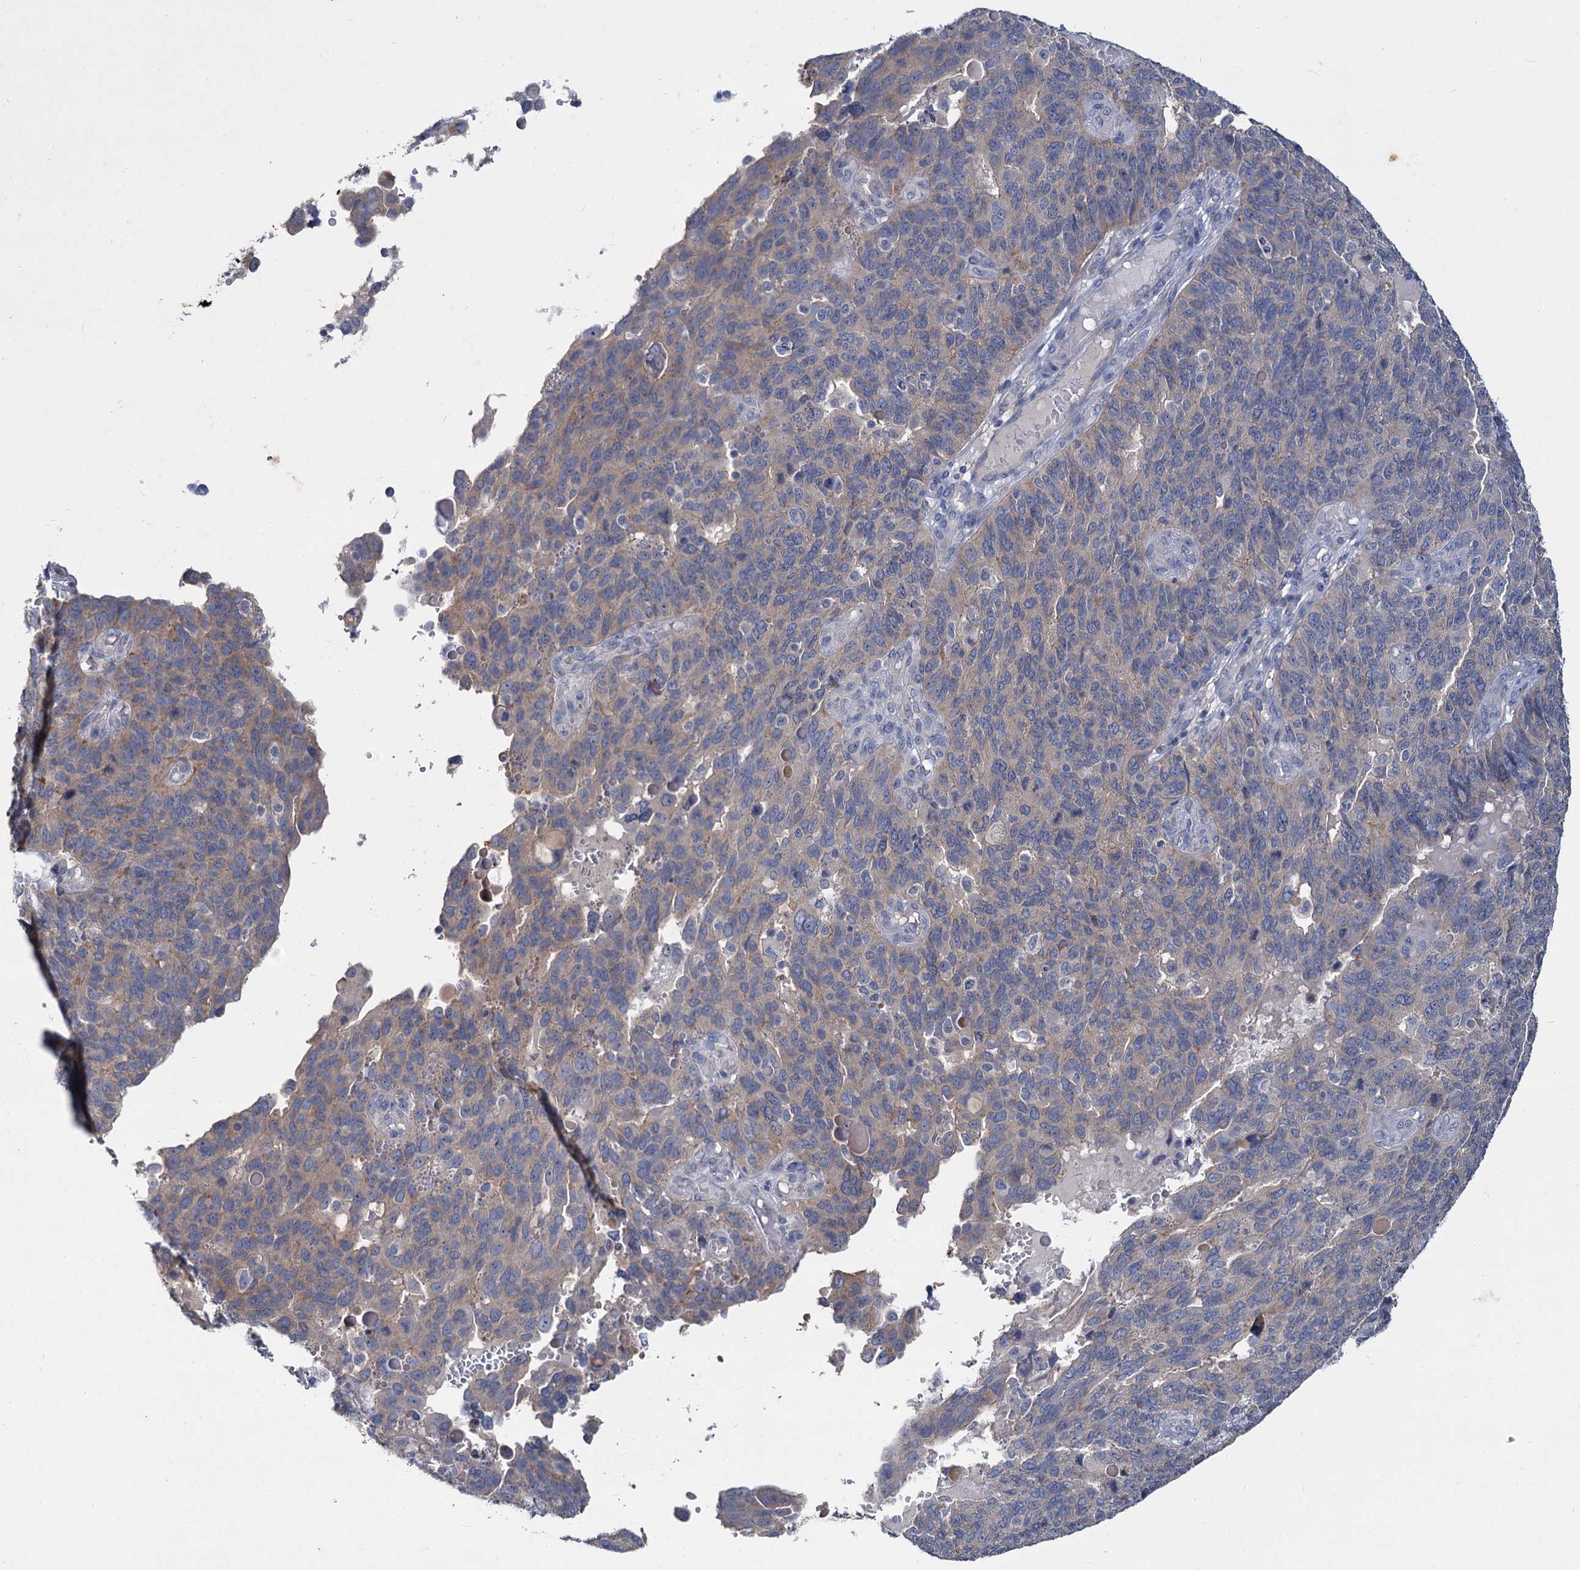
{"staining": {"intensity": "weak", "quantity": "<25%", "location": "cytoplasmic/membranous"}, "tissue": "endometrial cancer", "cell_type": "Tumor cells", "image_type": "cancer", "snomed": [{"axis": "morphology", "description": "Adenocarcinoma, NOS"}, {"axis": "topography", "description": "Endometrium"}], "caption": "There is no significant staining in tumor cells of endometrial cancer (adenocarcinoma).", "gene": "ATP9A", "patient": {"sex": "female", "age": 66}}